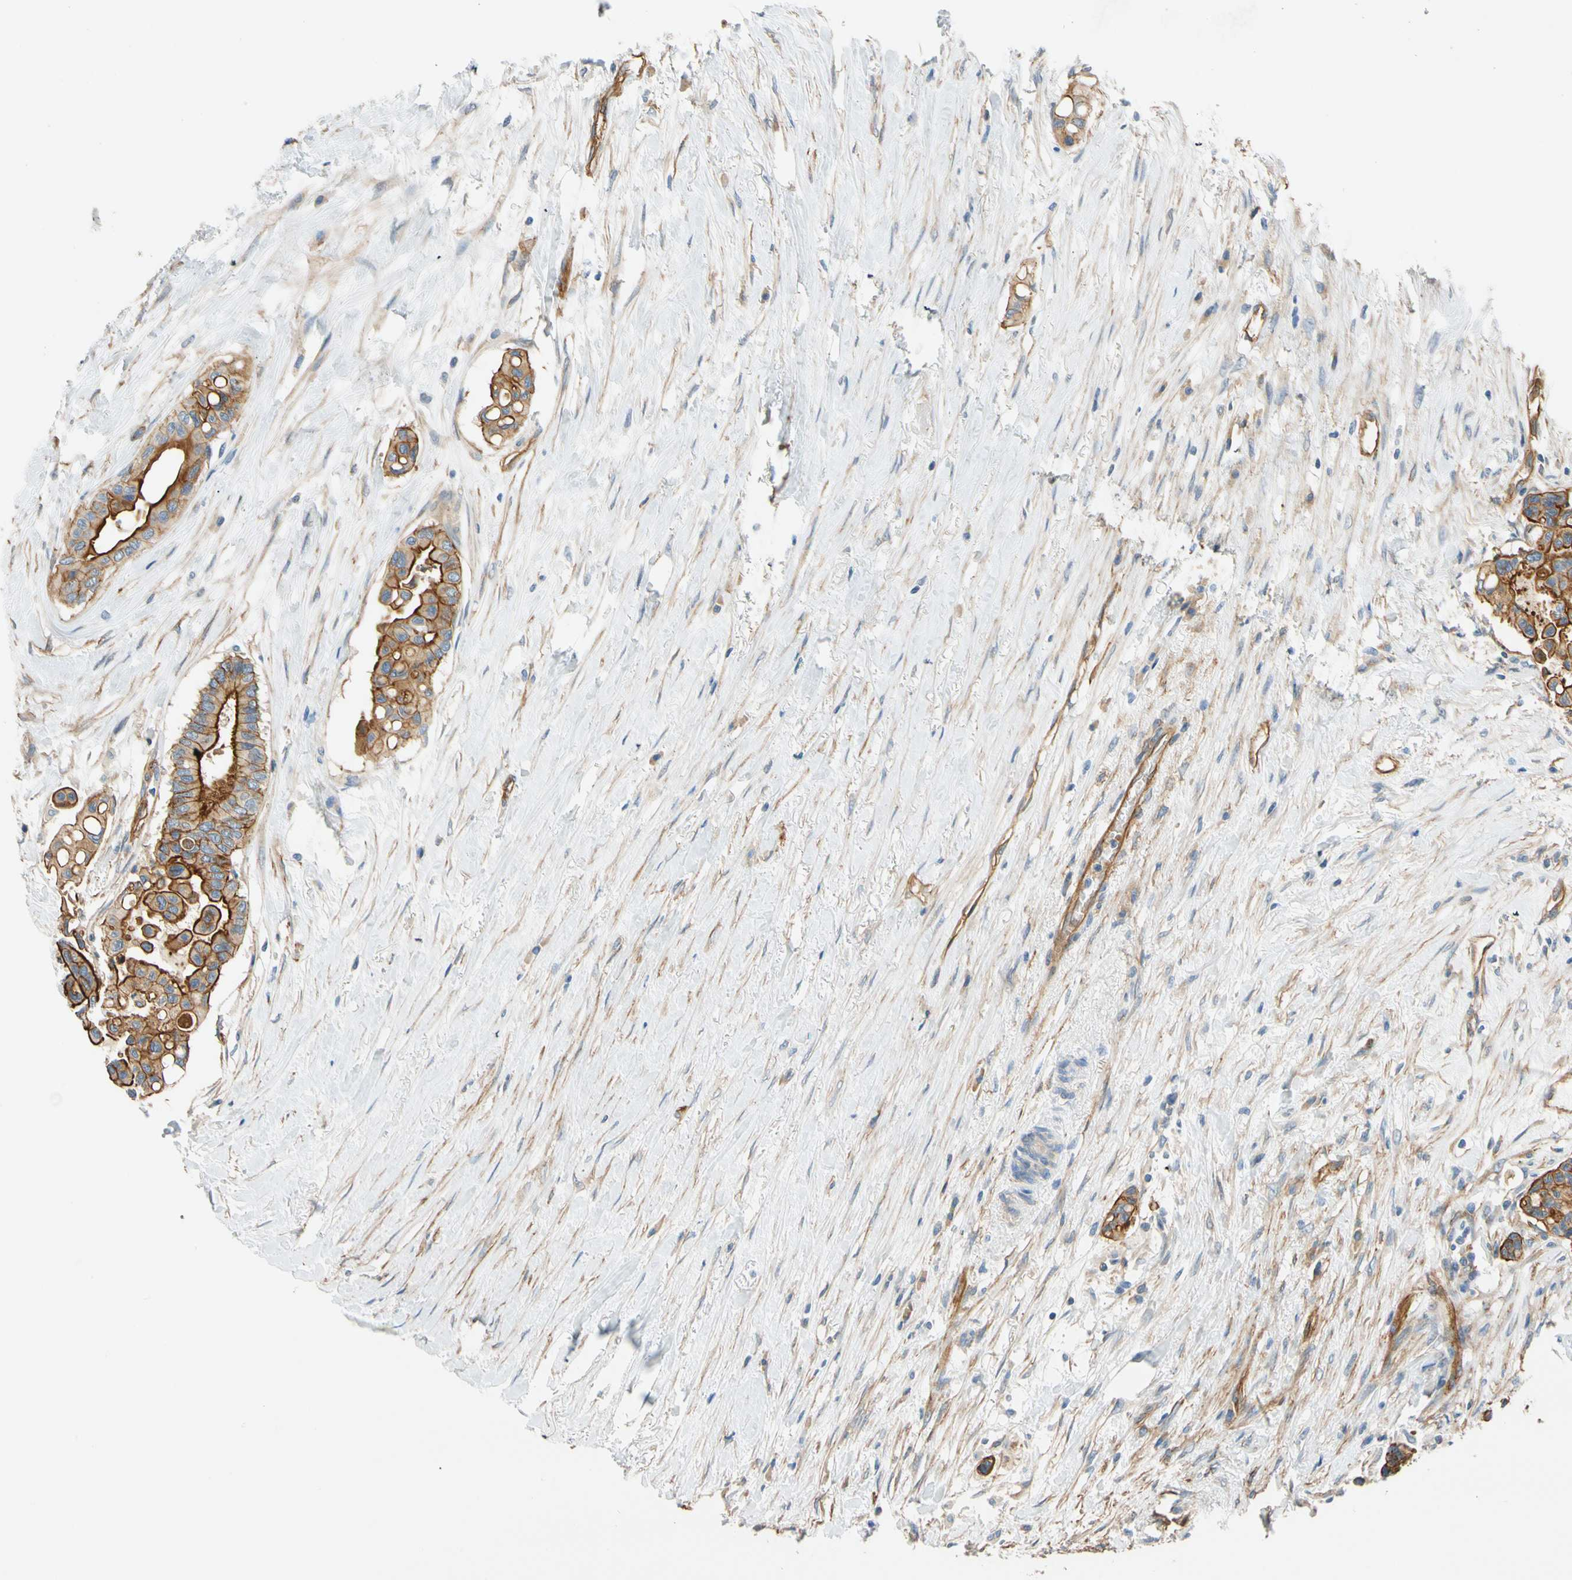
{"staining": {"intensity": "moderate", "quantity": ">75%", "location": "cytoplasmic/membranous"}, "tissue": "colorectal cancer", "cell_type": "Tumor cells", "image_type": "cancer", "snomed": [{"axis": "morphology", "description": "Normal tissue, NOS"}, {"axis": "morphology", "description": "Adenocarcinoma, NOS"}, {"axis": "topography", "description": "Colon"}], "caption": "The photomicrograph shows staining of colorectal adenocarcinoma, revealing moderate cytoplasmic/membranous protein positivity (brown color) within tumor cells. (DAB (3,3'-diaminobenzidine) IHC with brightfield microscopy, high magnification).", "gene": "SPTAN1", "patient": {"sex": "male", "age": 82}}